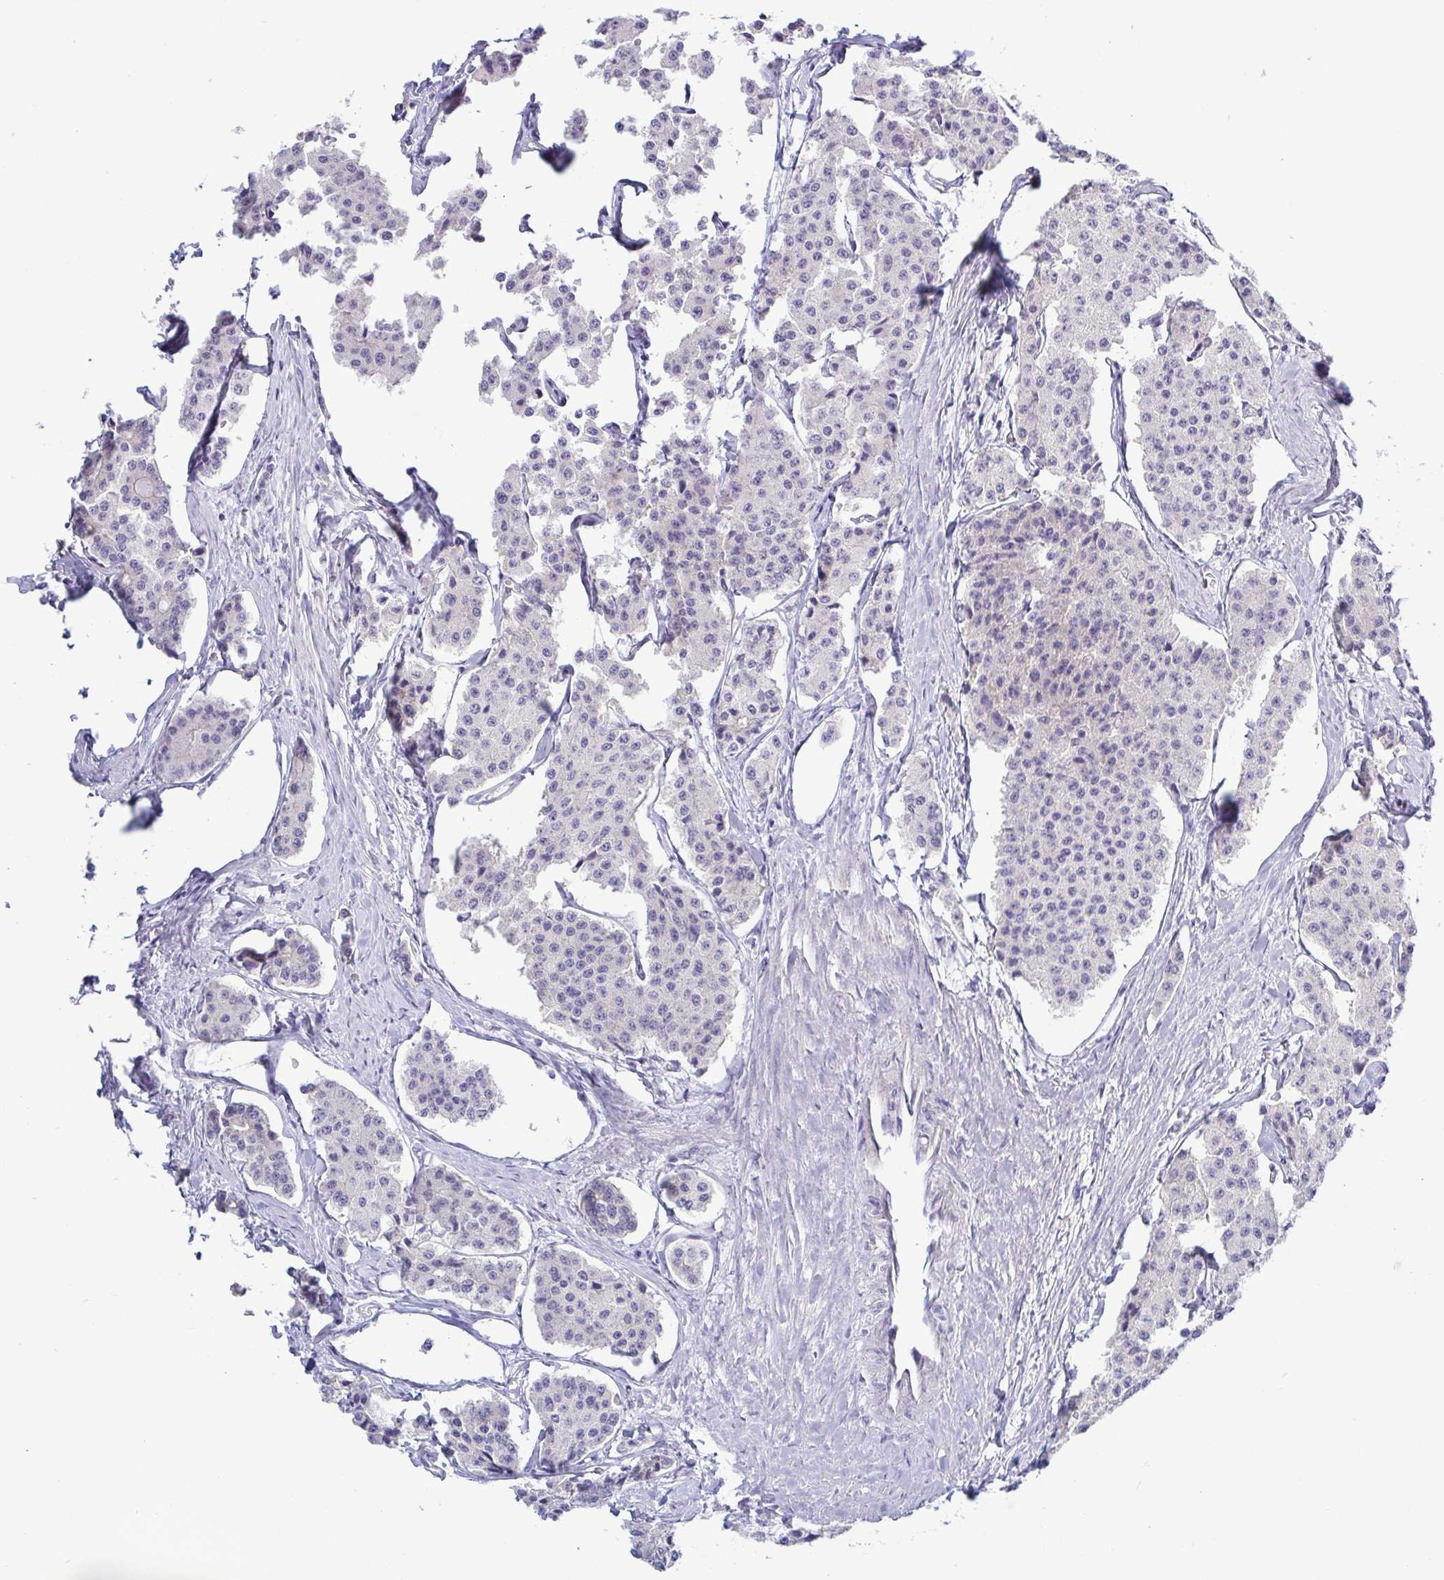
{"staining": {"intensity": "negative", "quantity": "none", "location": "none"}, "tissue": "carcinoid", "cell_type": "Tumor cells", "image_type": "cancer", "snomed": [{"axis": "morphology", "description": "Carcinoid, malignant, NOS"}, {"axis": "topography", "description": "Small intestine"}], "caption": "This histopathology image is of carcinoid stained with immunohistochemistry (IHC) to label a protein in brown with the nuclei are counter-stained blue. There is no expression in tumor cells. (DAB (3,3'-diaminobenzidine) IHC visualized using brightfield microscopy, high magnification).", "gene": "TNNI2", "patient": {"sex": "female", "age": 65}}